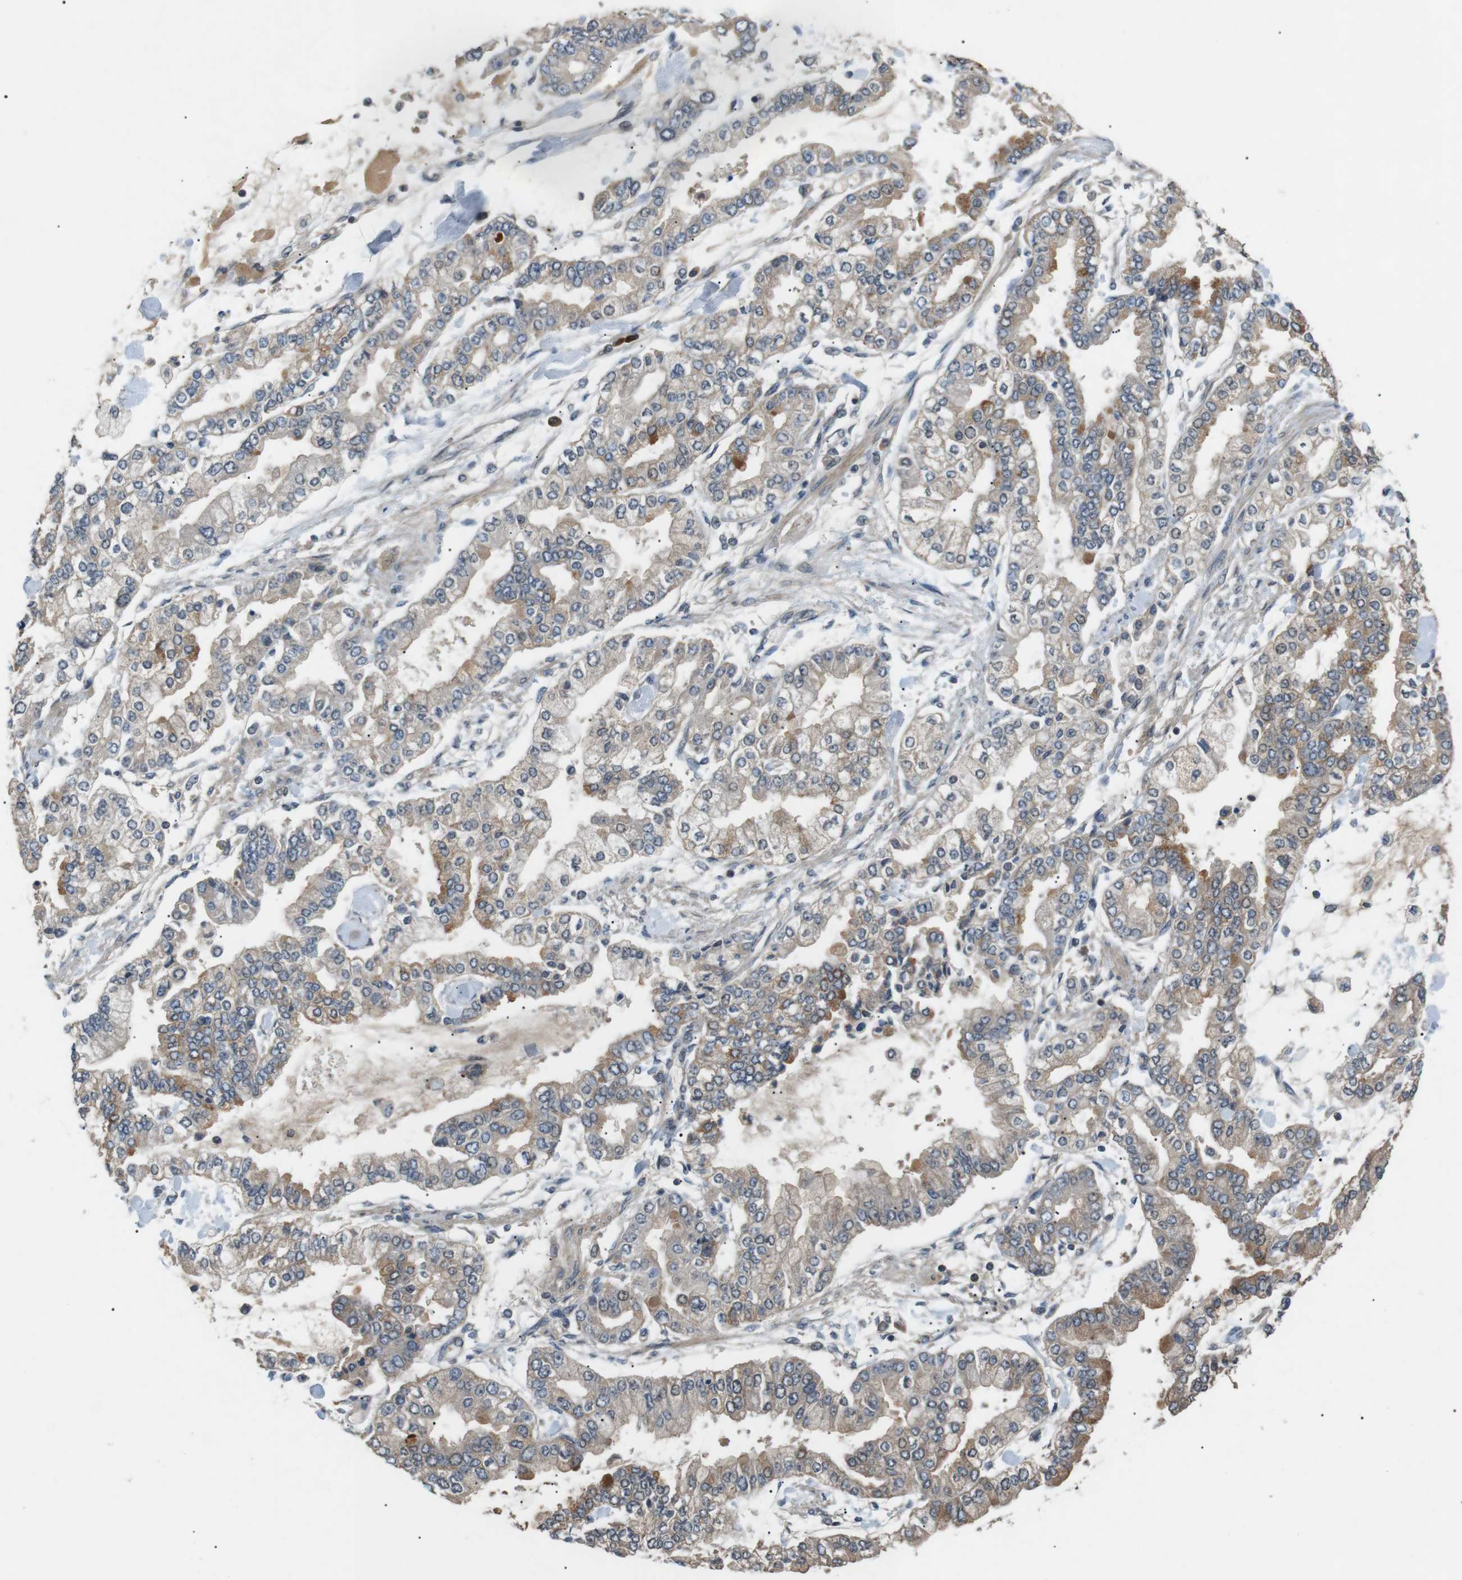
{"staining": {"intensity": "moderate", "quantity": "<25%", "location": "cytoplasmic/membranous"}, "tissue": "stomach cancer", "cell_type": "Tumor cells", "image_type": "cancer", "snomed": [{"axis": "morphology", "description": "Normal tissue, NOS"}, {"axis": "morphology", "description": "Adenocarcinoma, NOS"}, {"axis": "topography", "description": "Stomach, upper"}, {"axis": "topography", "description": "Stomach"}], "caption": "Moderate cytoplasmic/membranous protein positivity is identified in about <25% of tumor cells in adenocarcinoma (stomach).", "gene": "HSPA13", "patient": {"sex": "male", "age": 76}}